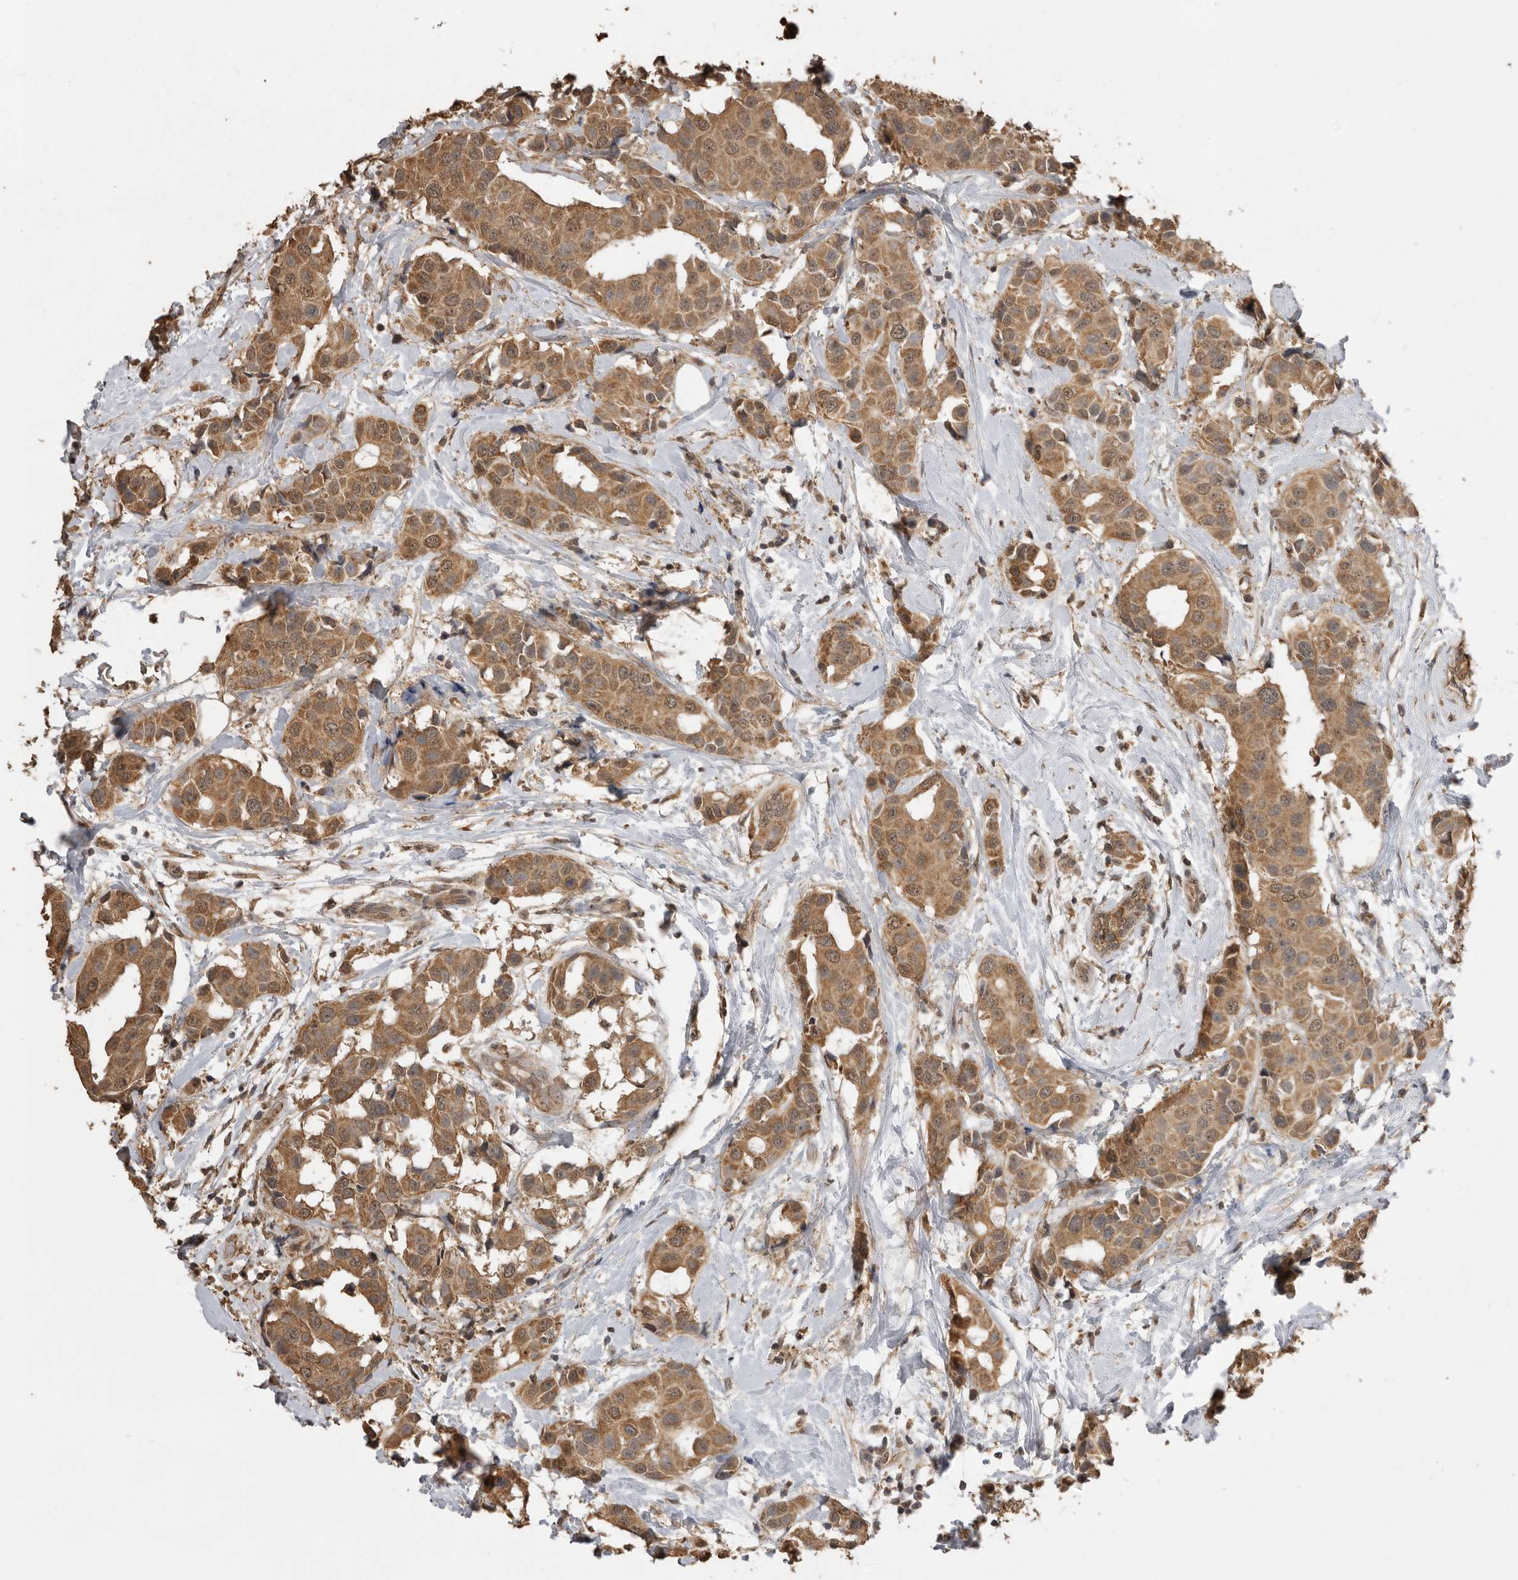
{"staining": {"intensity": "moderate", "quantity": ">75%", "location": "cytoplasmic/membranous"}, "tissue": "breast cancer", "cell_type": "Tumor cells", "image_type": "cancer", "snomed": [{"axis": "morphology", "description": "Normal tissue, NOS"}, {"axis": "morphology", "description": "Duct carcinoma"}, {"axis": "topography", "description": "Breast"}], "caption": "Protein expression analysis of breast invasive ductal carcinoma shows moderate cytoplasmic/membranous positivity in about >75% of tumor cells. Nuclei are stained in blue.", "gene": "JAG2", "patient": {"sex": "female", "age": 39}}